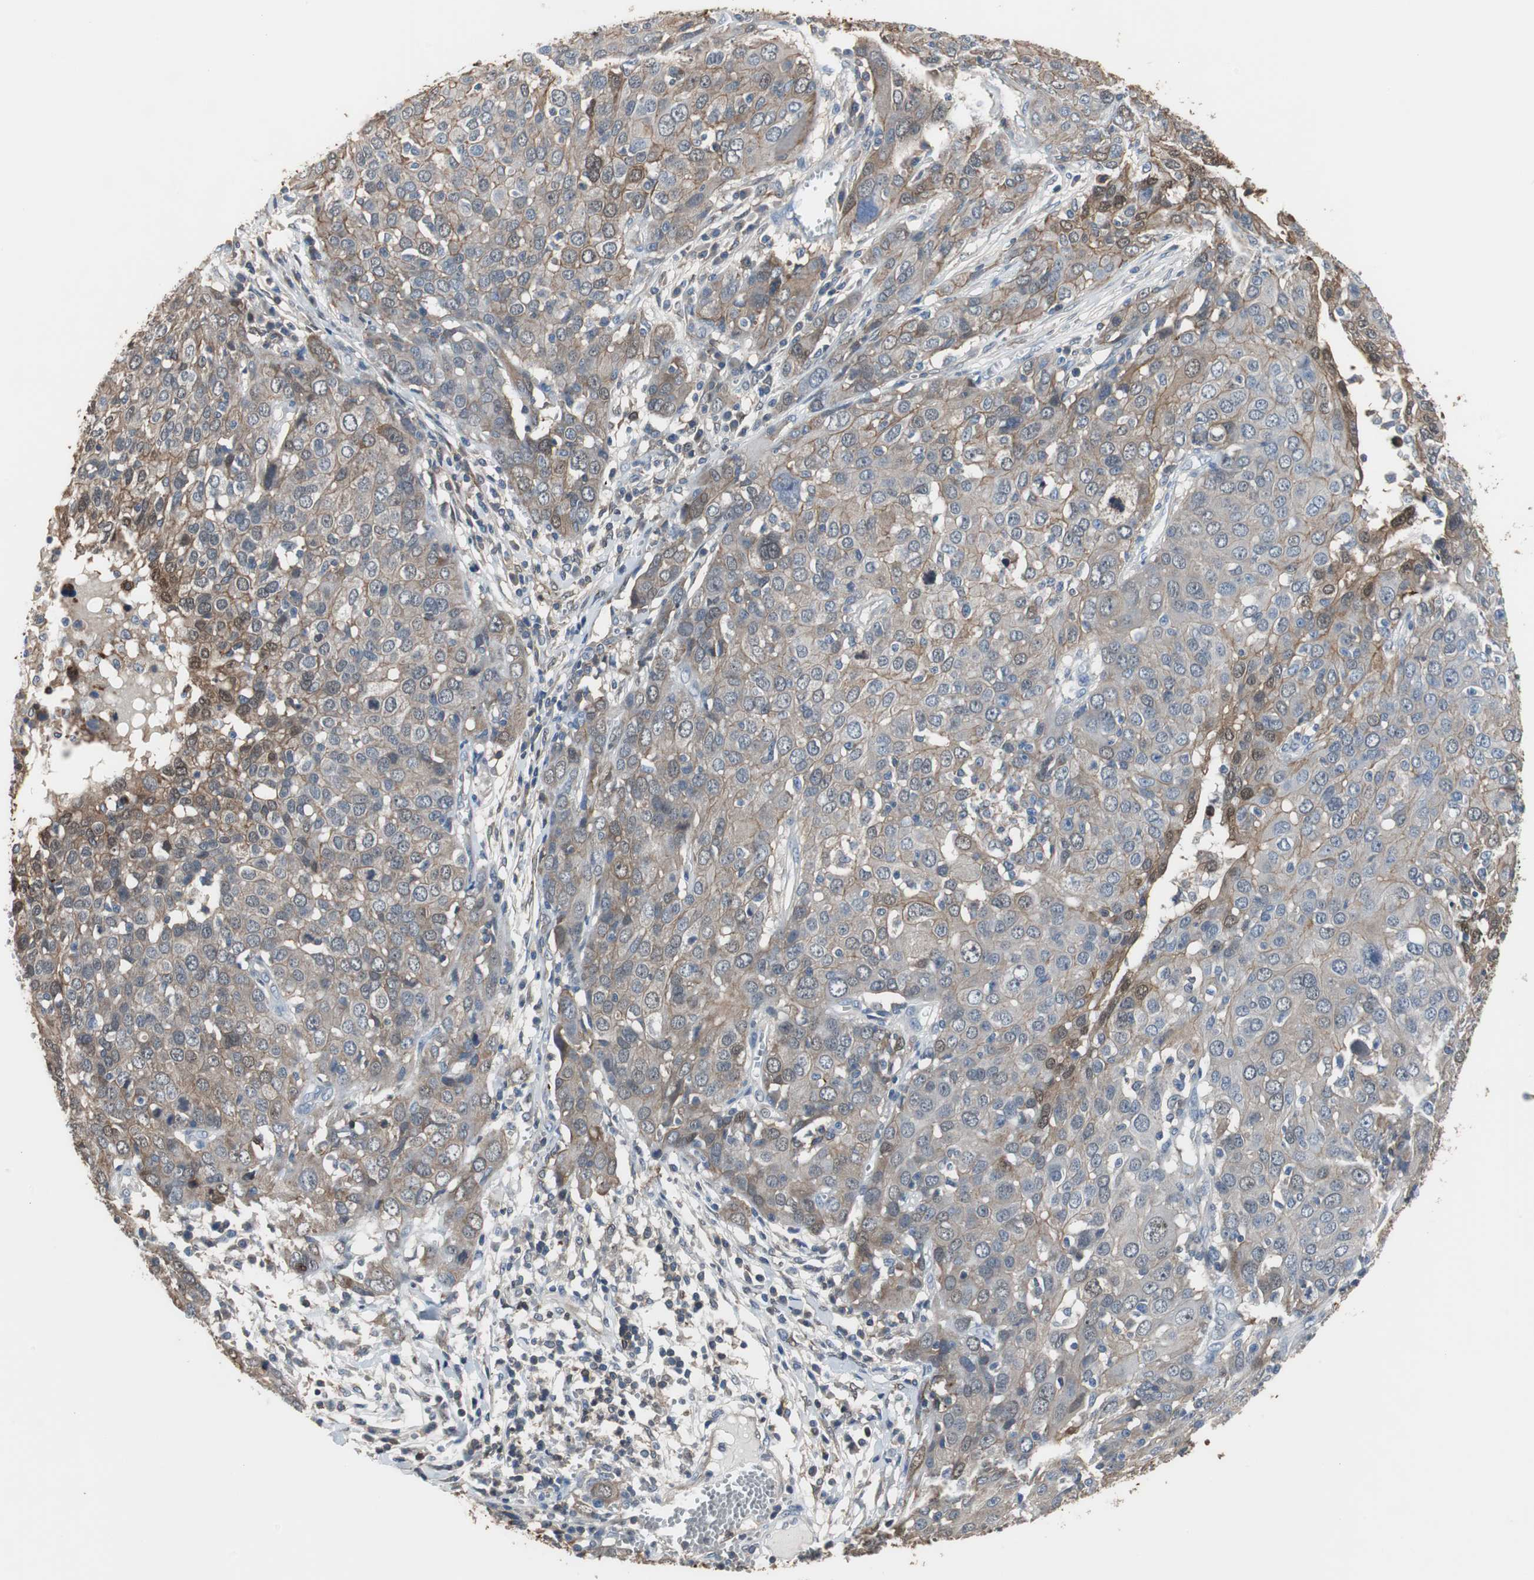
{"staining": {"intensity": "weak", "quantity": ">75%", "location": "cytoplasmic/membranous,nuclear"}, "tissue": "ovarian cancer", "cell_type": "Tumor cells", "image_type": "cancer", "snomed": [{"axis": "morphology", "description": "Carcinoma, endometroid"}, {"axis": "topography", "description": "Ovary"}], "caption": "Immunohistochemistry of ovarian cancer exhibits low levels of weak cytoplasmic/membranous and nuclear expression in approximately >75% of tumor cells. Immunohistochemistry stains the protein of interest in brown and the nuclei are stained blue.", "gene": "ANXA4", "patient": {"sex": "female", "age": 50}}